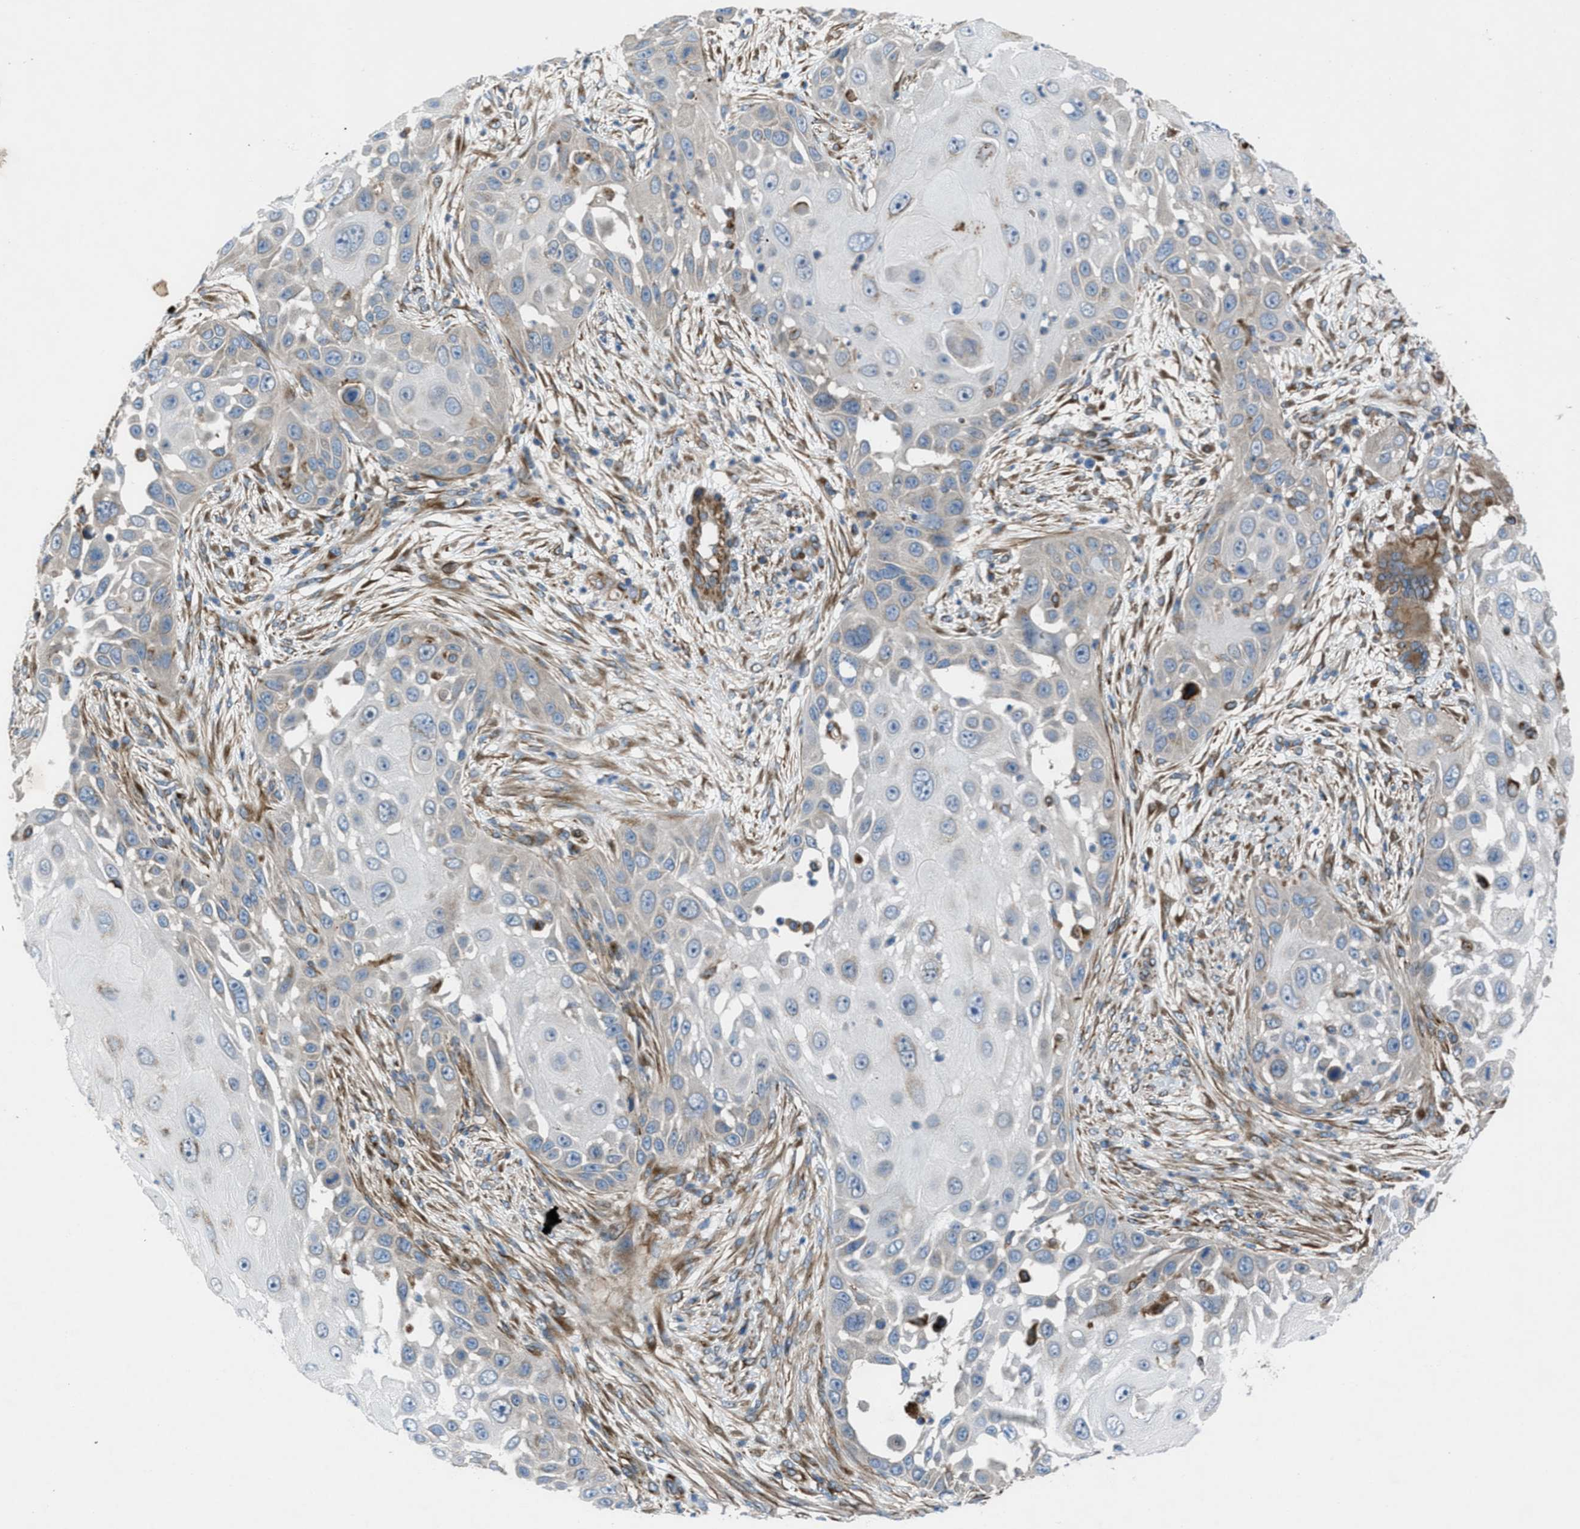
{"staining": {"intensity": "negative", "quantity": "none", "location": "none"}, "tissue": "skin cancer", "cell_type": "Tumor cells", "image_type": "cancer", "snomed": [{"axis": "morphology", "description": "Squamous cell carcinoma, NOS"}, {"axis": "topography", "description": "Skin"}], "caption": "Histopathology image shows no significant protein staining in tumor cells of squamous cell carcinoma (skin).", "gene": "SLC6A9", "patient": {"sex": "female", "age": 44}}